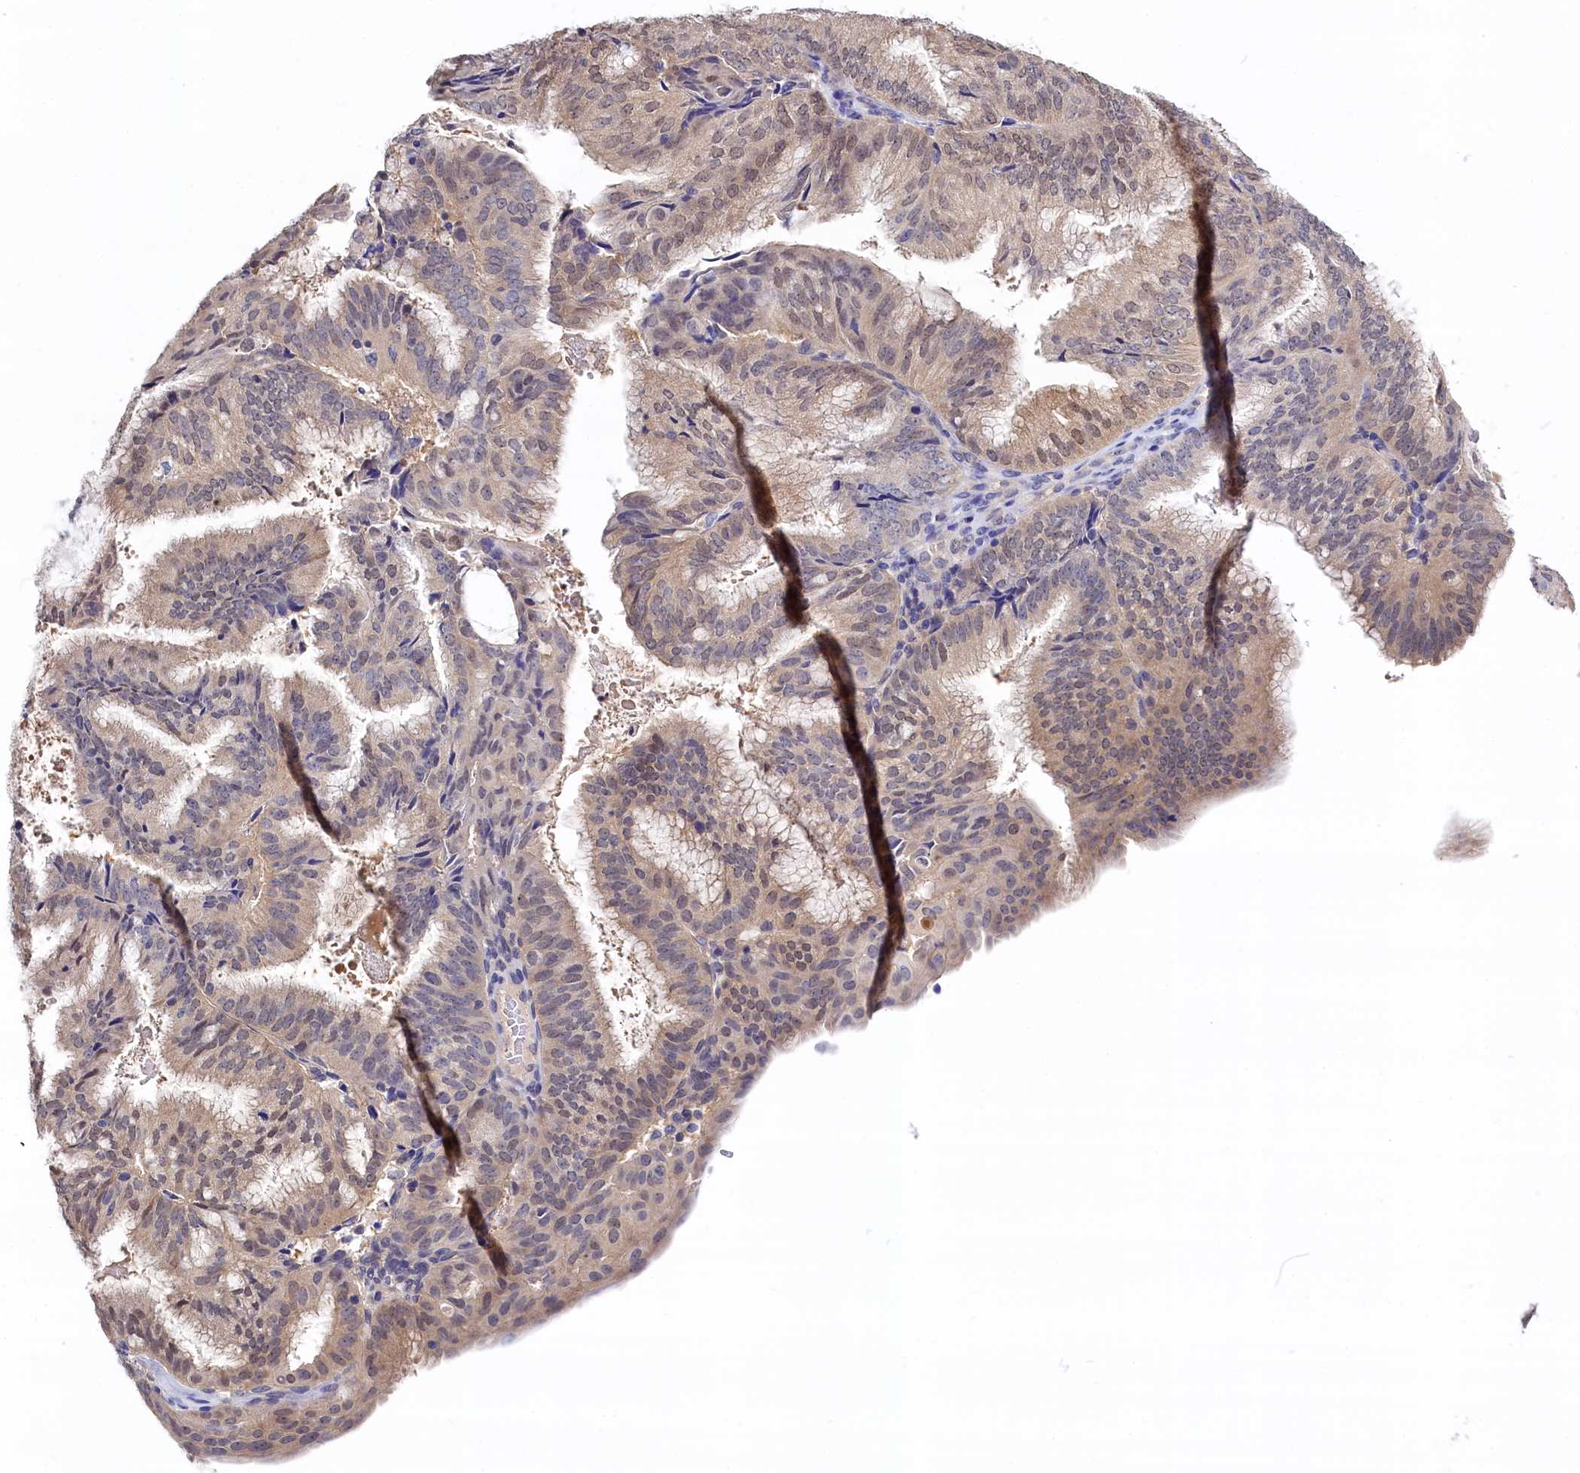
{"staining": {"intensity": "weak", "quantity": "<25%", "location": "nuclear"}, "tissue": "endometrial cancer", "cell_type": "Tumor cells", "image_type": "cancer", "snomed": [{"axis": "morphology", "description": "Adenocarcinoma, NOS"}, {"axis": "topography", "description": "Endometrium"}], "caption": "A histopathology image of human endometrial cancer is negative for staining in tumor cells. The staining is performed using DAB (3,3'-diaminobenzidine) brown chromogen with nuclei counter-stained in using hematoxylin.", "gene": "C11orf54", "patient": {"sex": "female", "age": 49}}